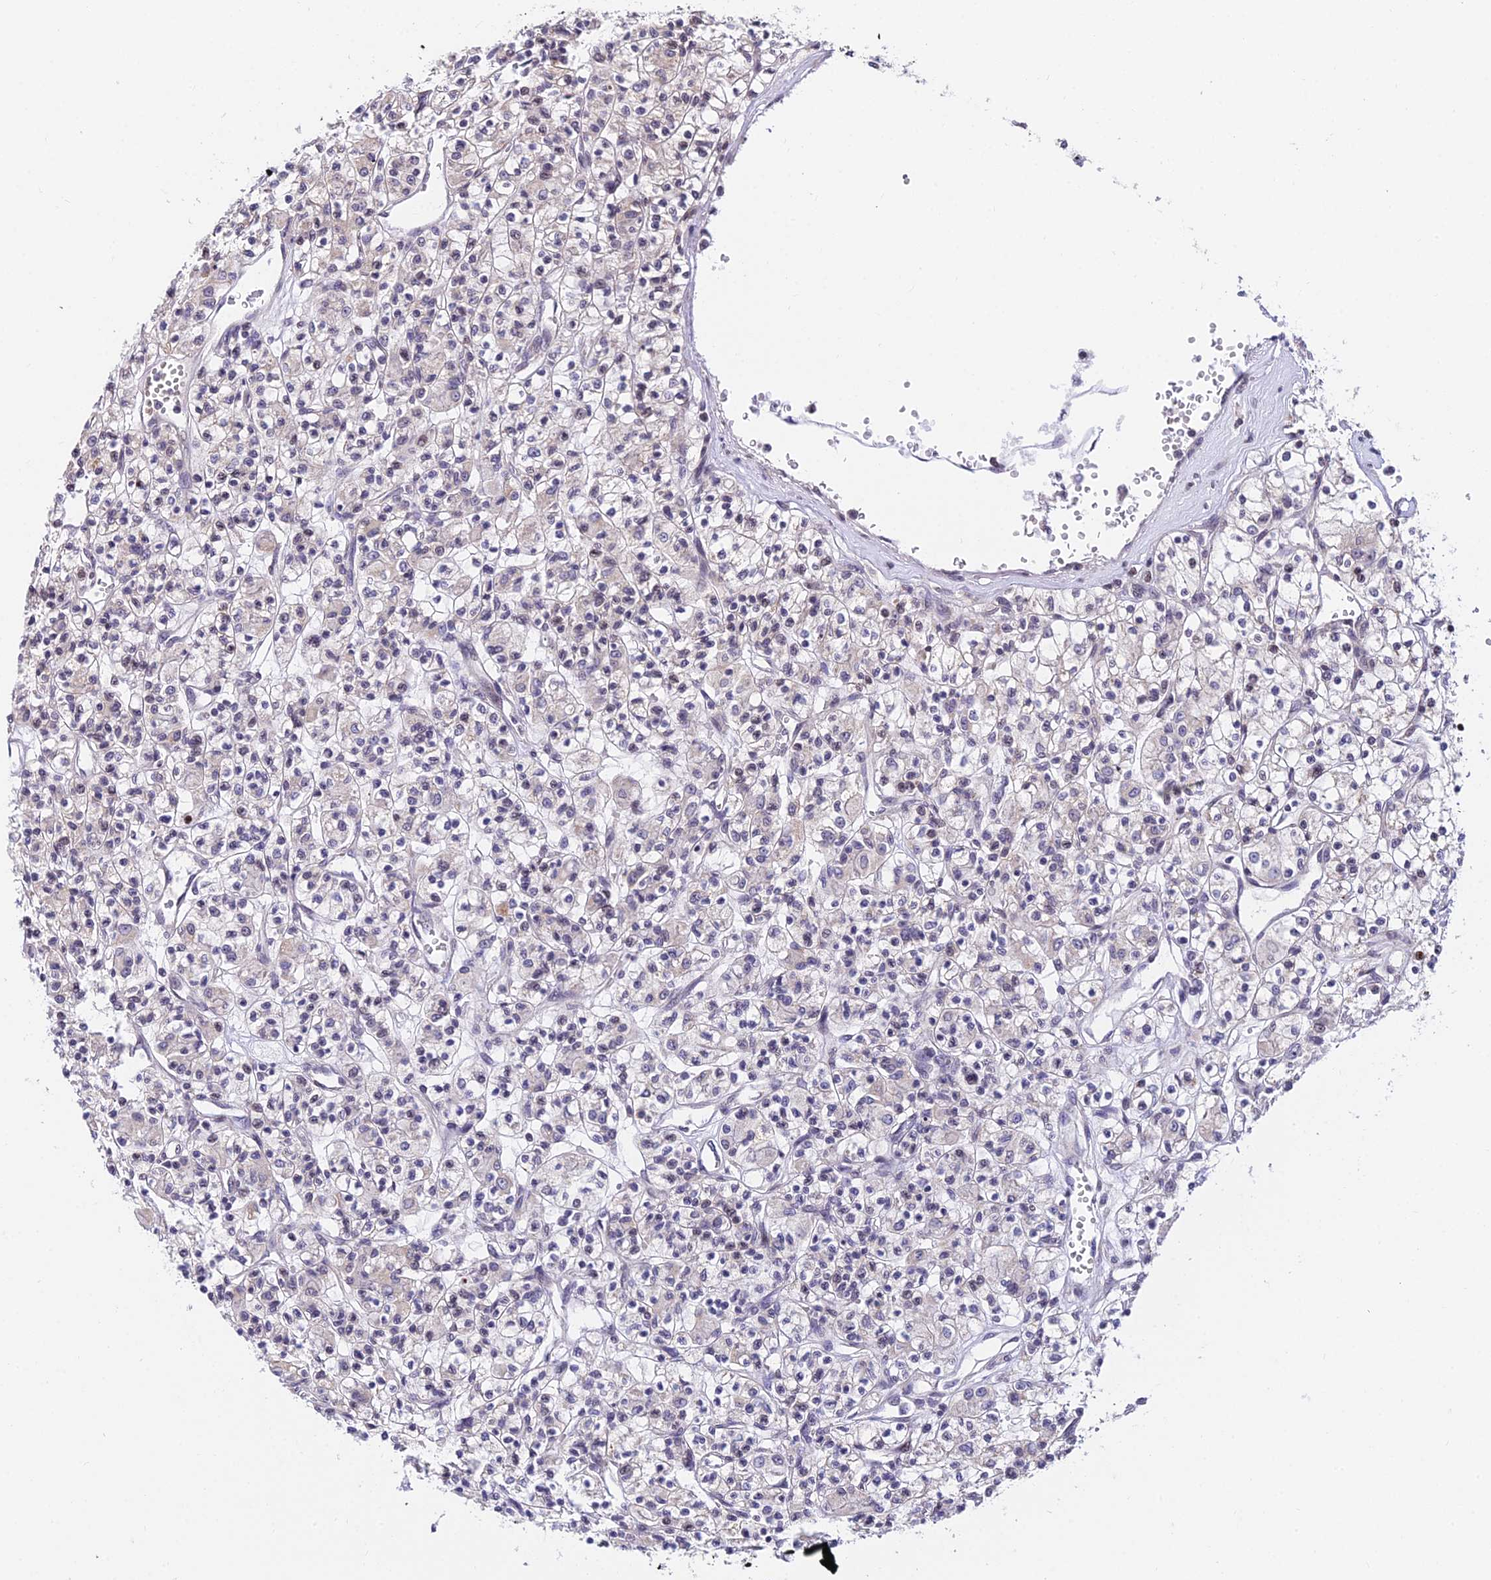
{"staining": {"intensity": "negative", "quantity": "none", "location": "none"}, "tissue": "renal cancer", "cell_type": "Tumor cells", "image_type": "cancer", "snomed": [{"axis": "morphology", "description": "Adenocarcinoma, NOS"}, {"axis": "topography", "description": "Kidney"}], "caption": "Immunohistochemistry histopathology image of neoplastic tissue: human adenocarcinoma (renal) stained with DAB (3,3'-diaminobenzidine) shows no significant protein positivity in tumor cells.", "gene": "CDNF", "patient": {"sex": "female", "age": 59}}